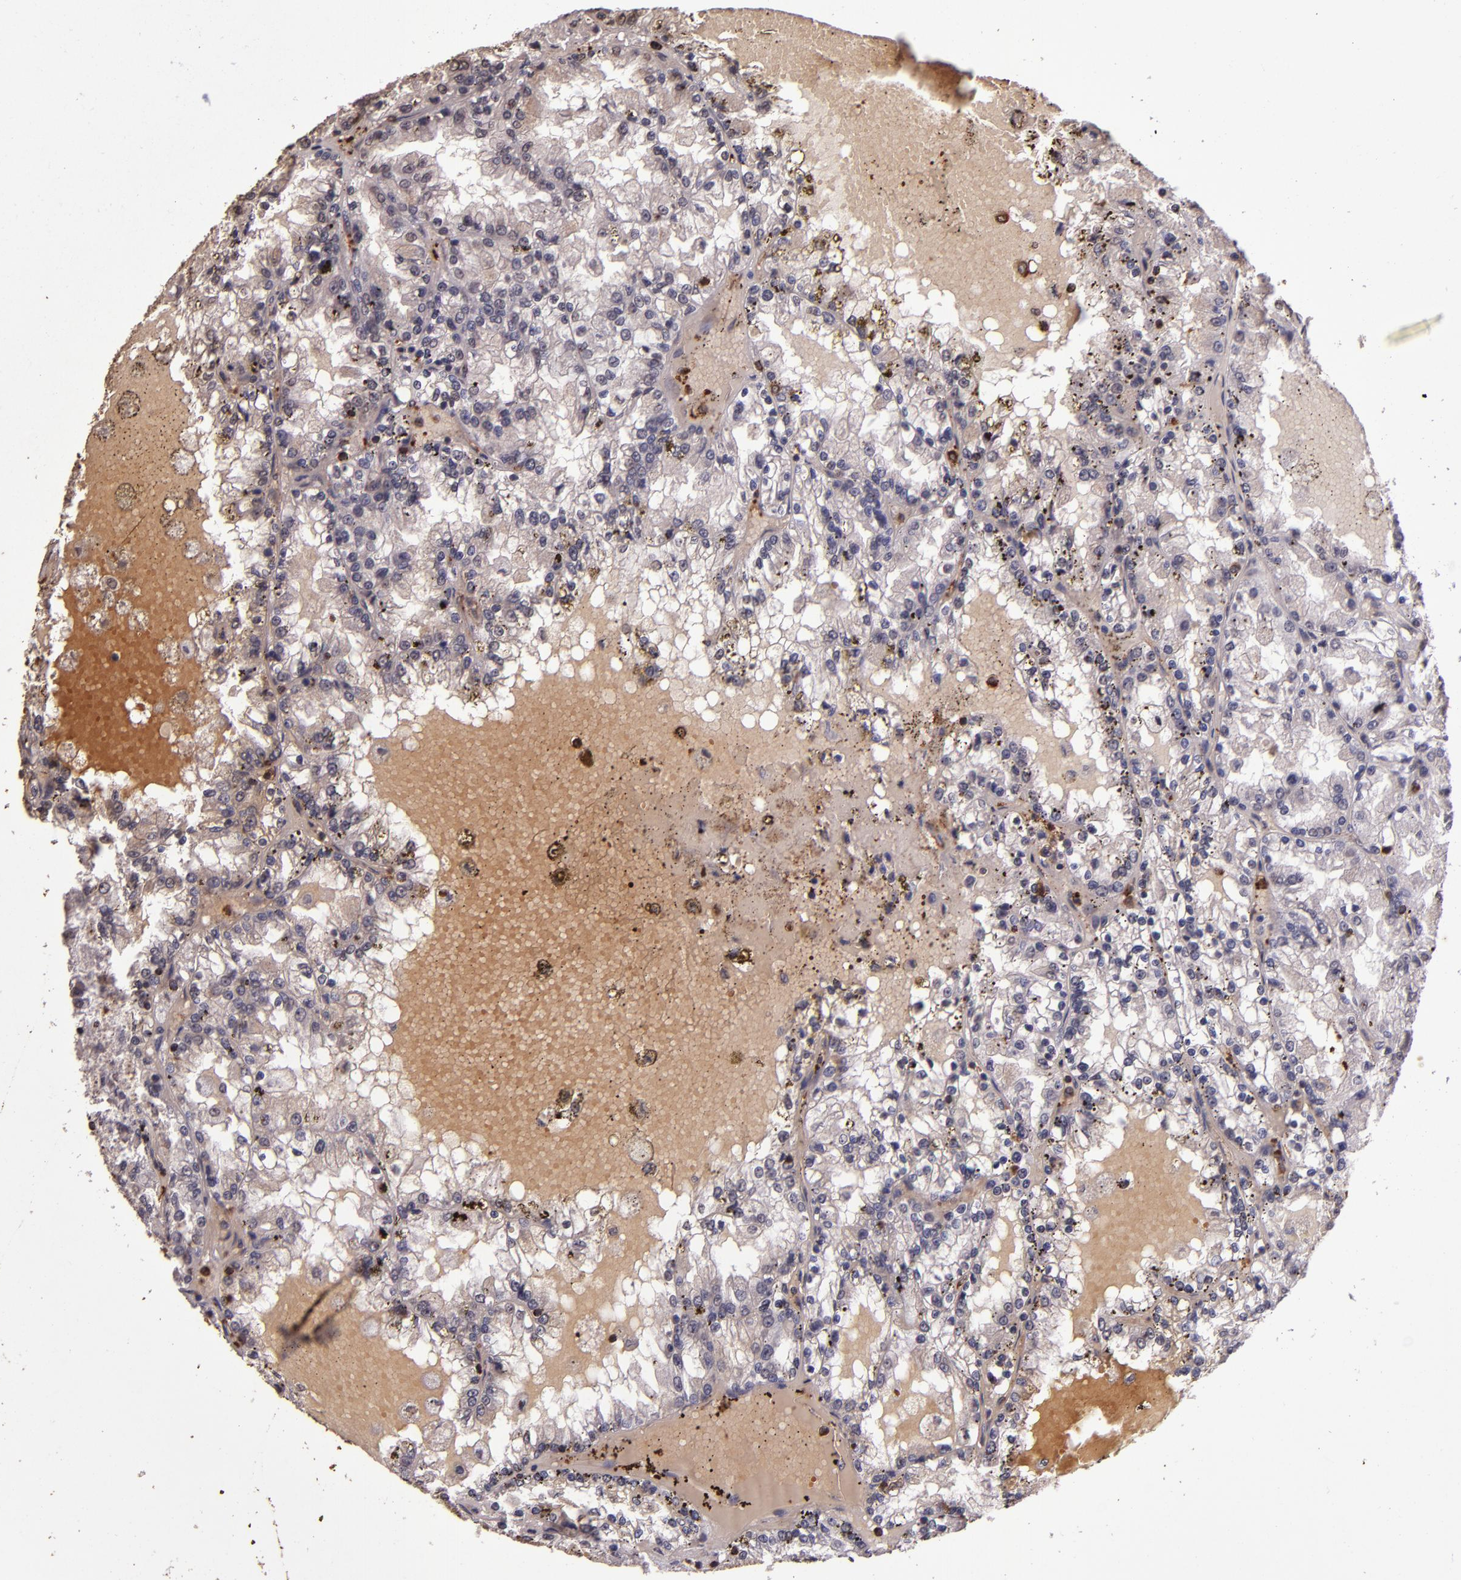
{"staining": {"intensity": "negative", "quantity": "none", "location": "none"}, "tissue": "renal cancer", "cell_type": "Tumor cells", "image_type": "cancer", "snomed": [{"axis": "morphology", "description": "Adenocarcinoma, NOS"}, {"axis": "topography", "description": "Kidney"}], "caption": "Adenocarcinoma (renal) was stained to show a protein in brown. There is no significant positivity in tumor cells. (Brightfield microscopy of DAB immunohistochemistry at high magnification).", "gene": "SLC2A3", "patient": {"sex": "female", "age": 56}}